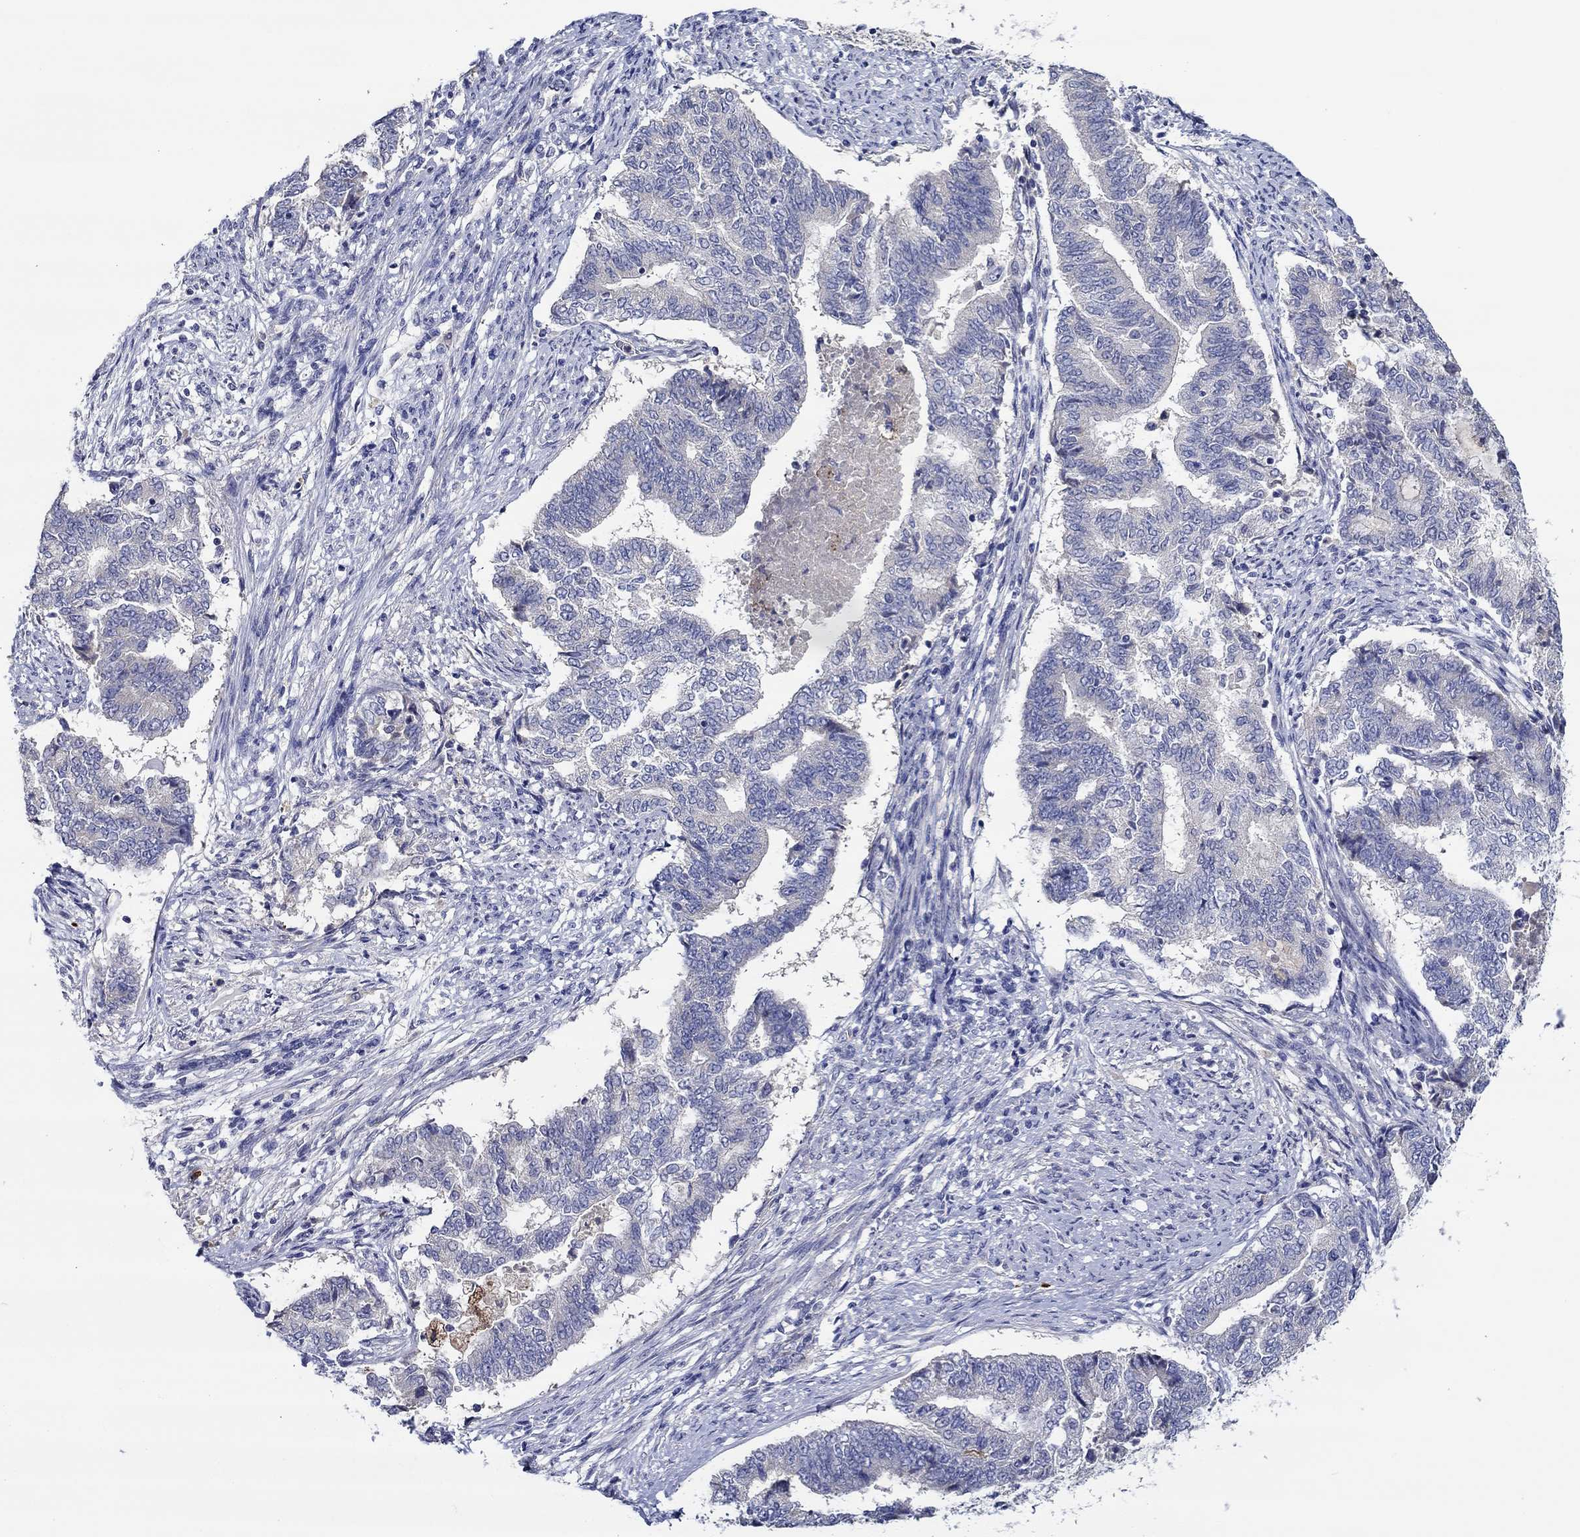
{"staining": {"intensity": "weak", "quantity": "<25%", "location": "cytoplasmic/membranous"}, "tissue": "endometrial cancer", "cell_type": "Tumor cells", "image_type": "cancer", "snomed": [{"axis": "morphology", "description": "Adenocarcinoma, NOS"}, {"axis": "topography", "description": "Endometrium"}], "caption": "Immunohistochemical staining of adenocarcinoma (endometrial) demonstrates no significant expression in tumor cells. The staining was performed using DAB to visualize the protein expression in brown, while the nuclei were stained in blue with hematoxylin (Magnification: 20x).", "gene": "CHIT1", "patient": {"sex": "female", "age": 65}}